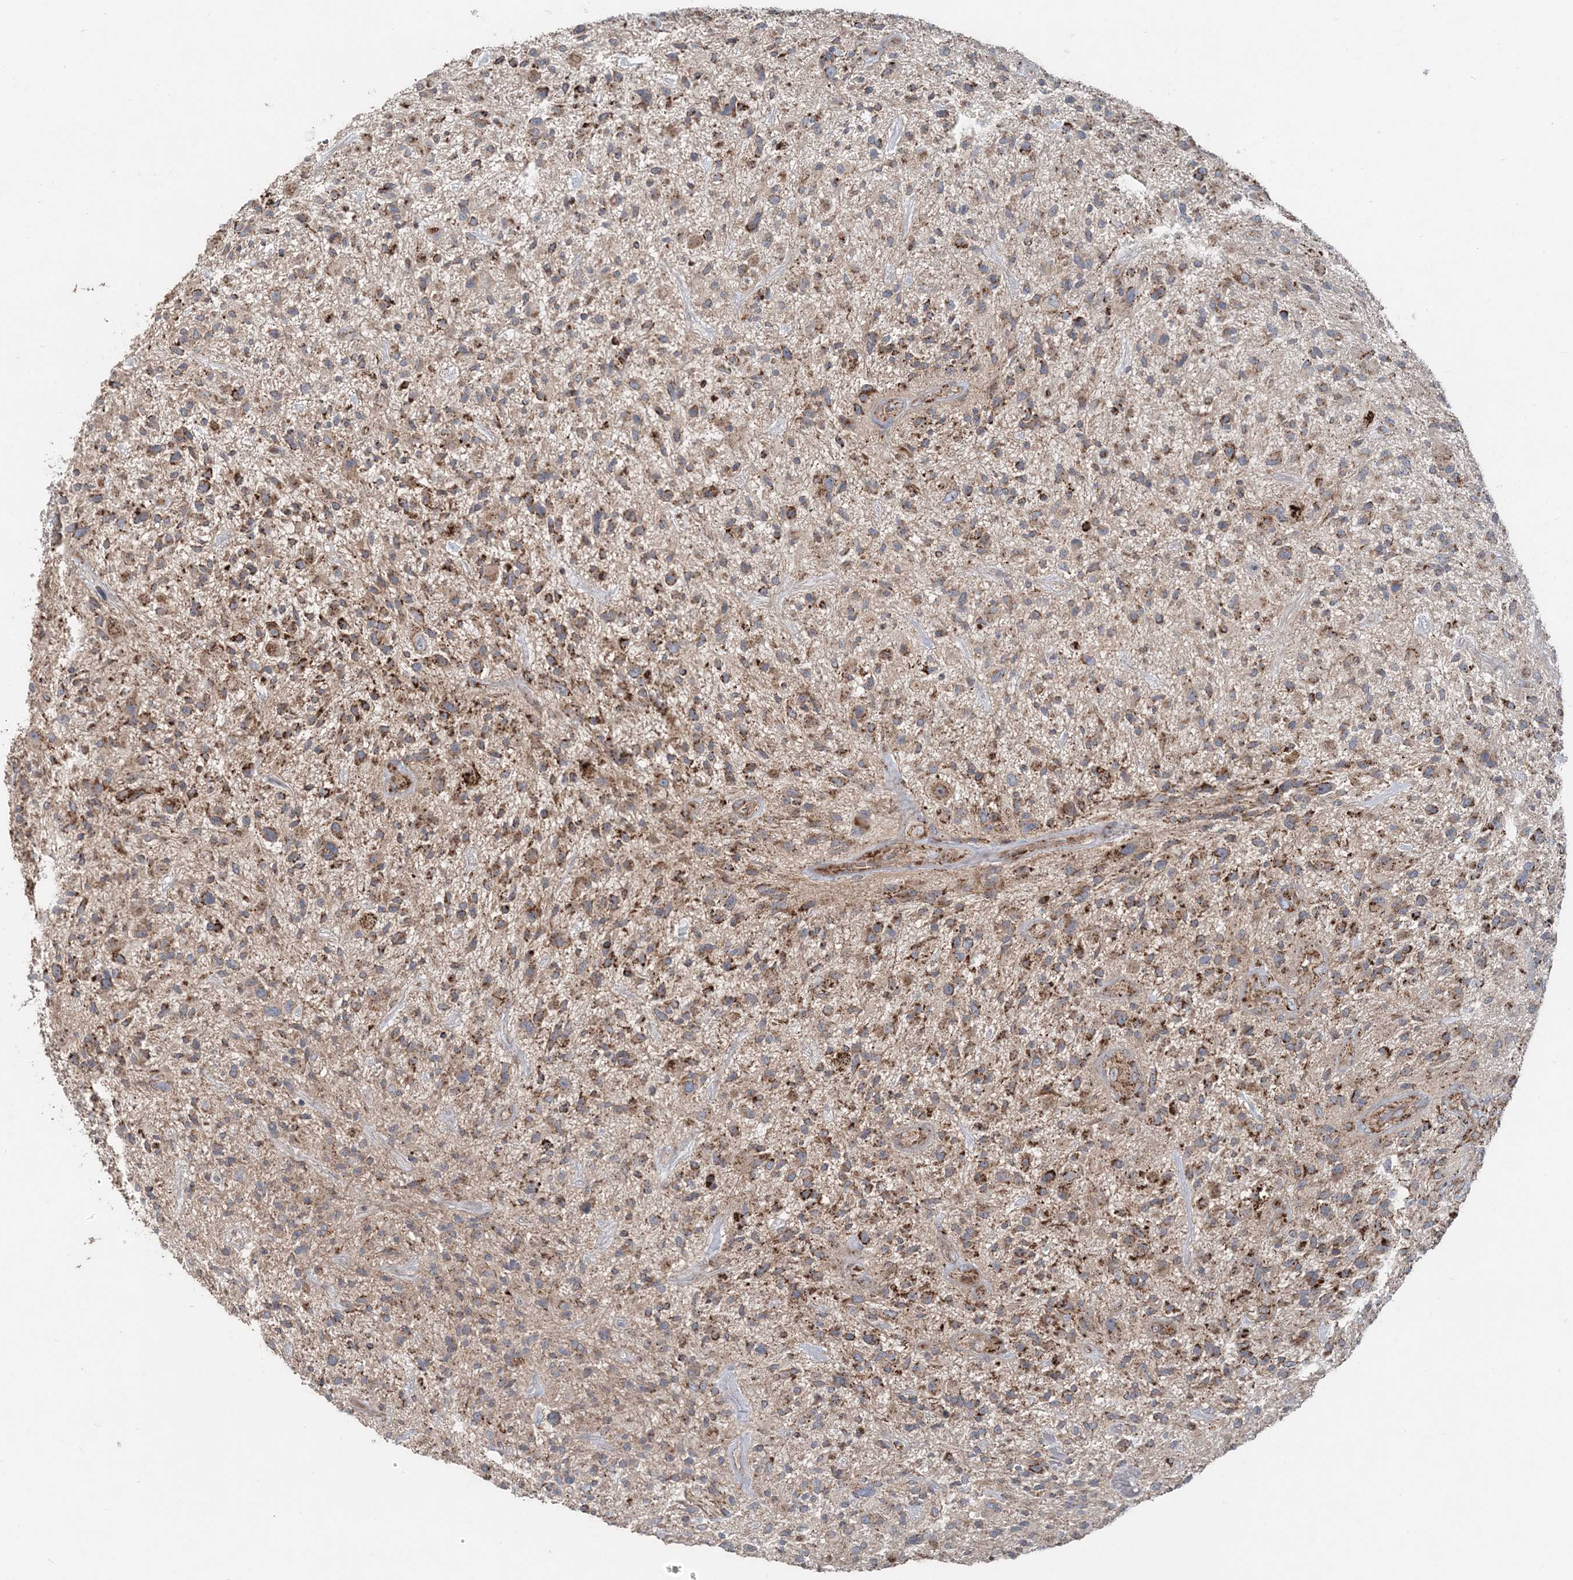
{"staining": {"intensity": "strong", "quantity": "25%-75%", "location": "cytoplasmic/membranous"}, "tissue": "glioma", "cell_type": "Tumor cells", "image_type": "cancer", "snomed": [{"axis": "morphology", "description": "Glioma, malignant, High grade"}, {"axis": "topography", "description": "Brain"}], "caption": "Human malignant glioma (high-grade) stained with a brown dye reveals strong cytoplasmic/membranous positive positivity in approximately 25%-75% of tumor cells.", "gene": "LRPPRC", "patient": {"sex": "male", "age": 47}}